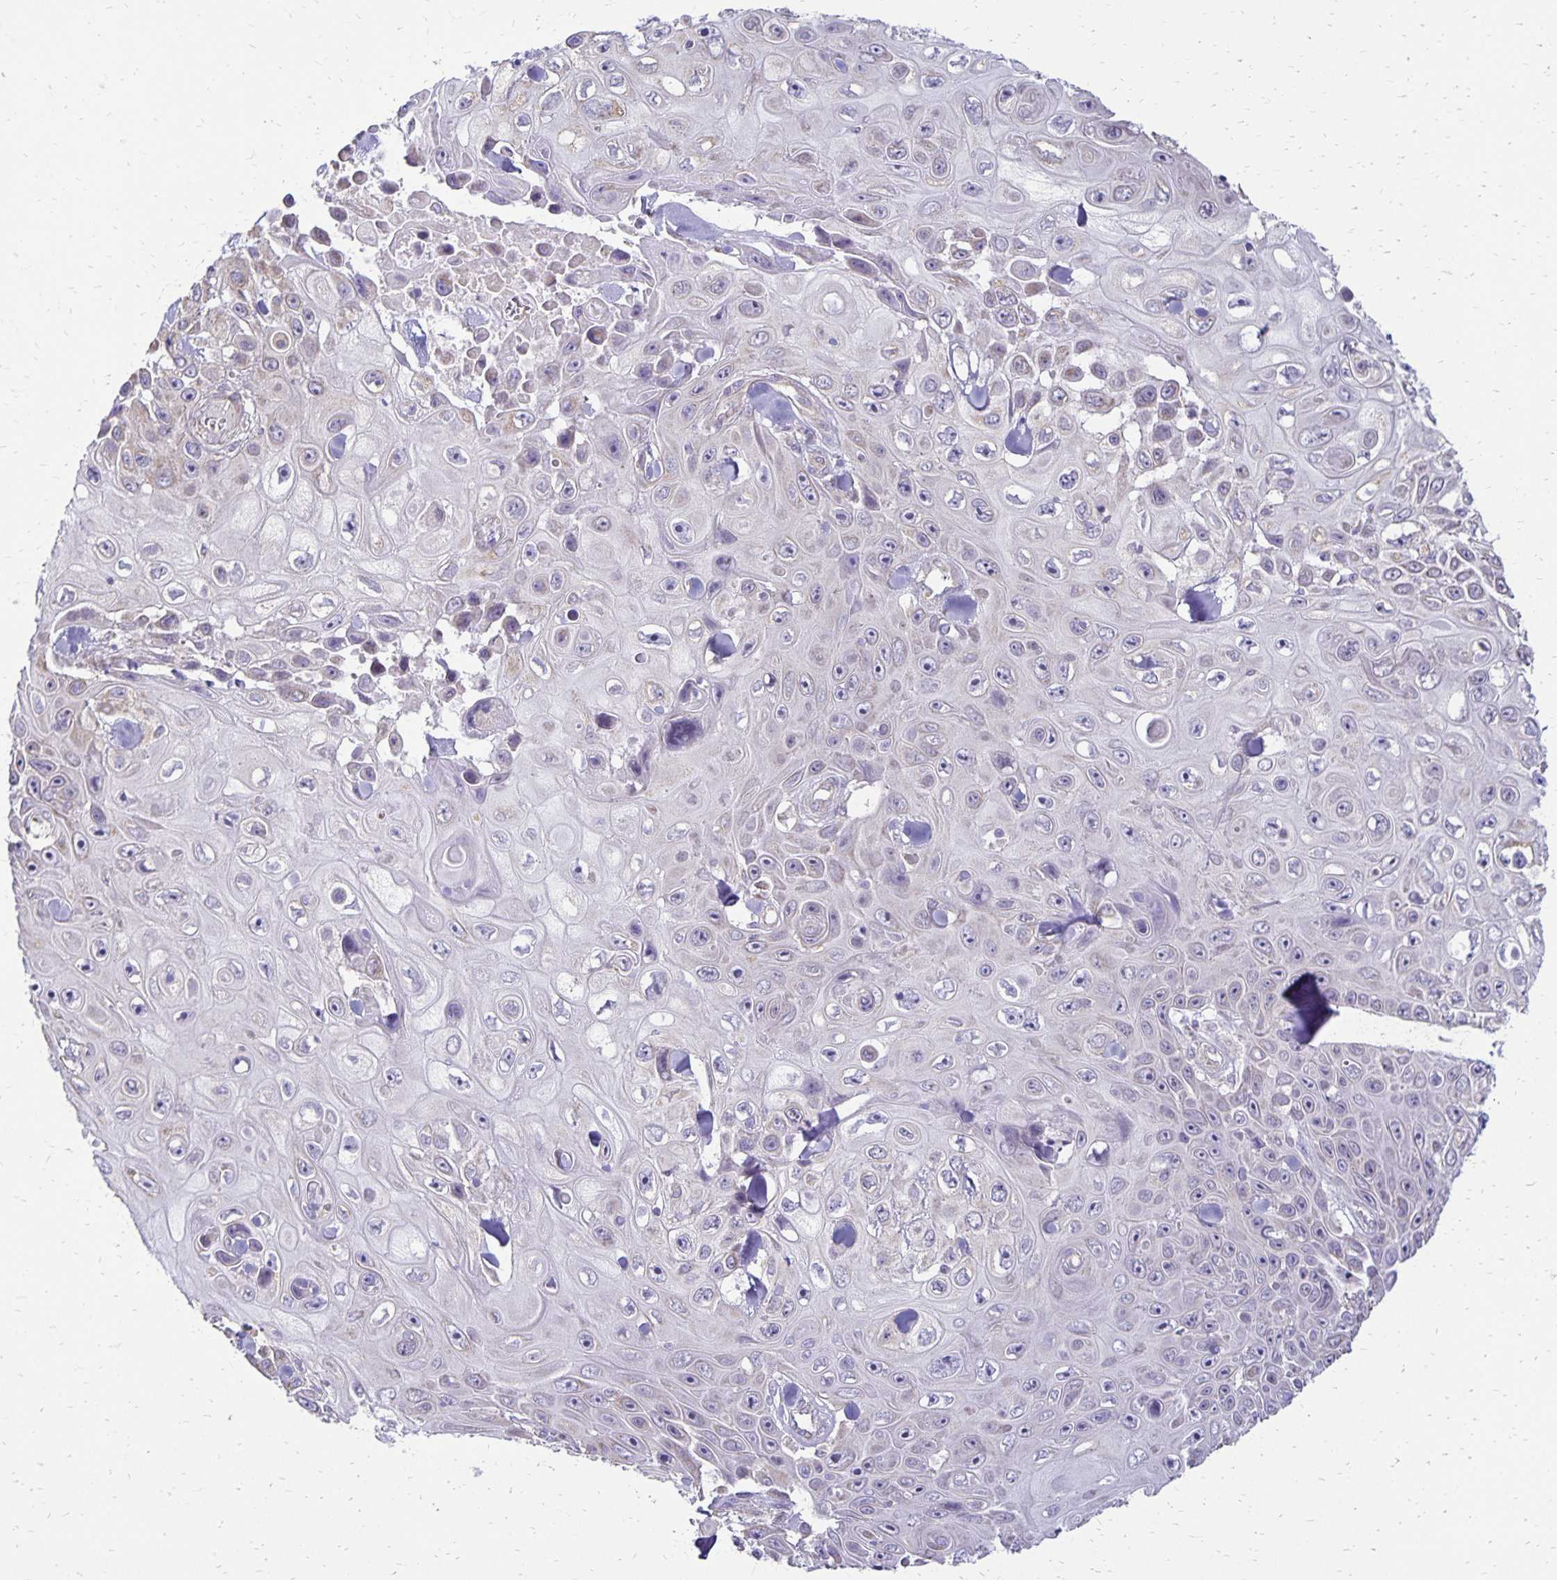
{"staining": {"intensity": "negative", "quantity": "none", "location": "none"}, "tissue": "skin cancer", "cell_type": "Tumor cells", "image_type": "cancer", "snomed": [{"axis": "morphology", "description": "Squamous cell carcinoma, NOS"}, {"axis": "topography", "description": "Skin"}], "caption": "A high-resolution histopathology image shows immunohistochemistry staining of skin cancer (squamous cell carcinoma), which exhibits no significant positivity in tumor cells.", "gene": "FN3K", "patient": {"sex": "male", "age": 82}}